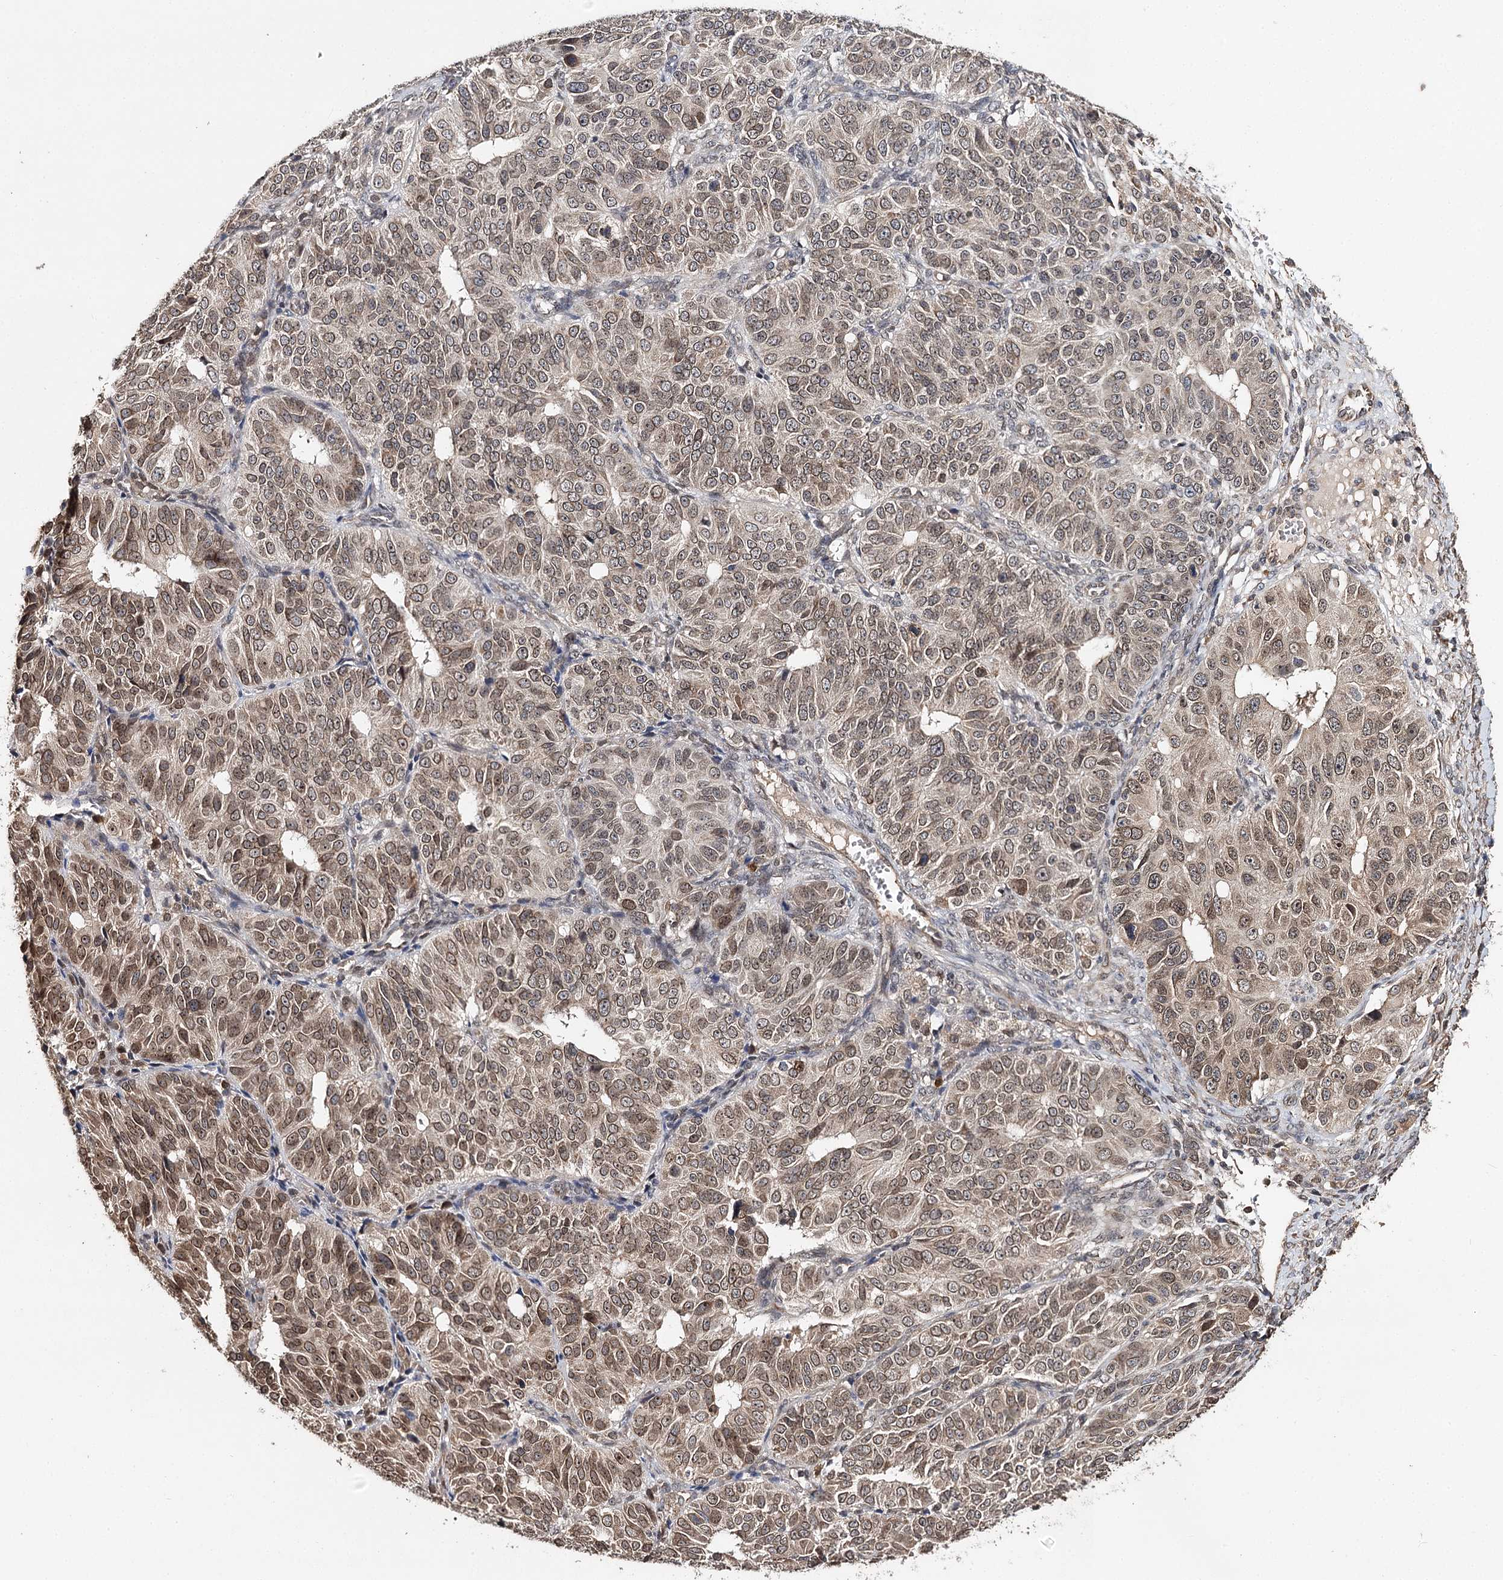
{"staining": {"intensity": "moderate", "quantity": "25%-75%", "location": "cytoplasmic/membranous,nuclear"}, "tissue": "ovarian cancer", "cell_type": "Tumor cells", "image_type": "cancer", "snomed": [{"axis": "morphology", "description": "Carcinoma, endometroid"}, {"axis": "topography", "description": "Ovary"}], "caption": "IHC photomicrograph of neoplastic tissue: endometroid carcinoma (ovarian) stained using immunohistochemistry shows medium levels of moderate protein expression localized specifically in the cytoplasmic/membranous and nuclear of tumor cells, appearing as a cytoplasmic/membranous and nuclear brown color.", "gene": "NOPCHAP1", "patient": {"sex": "female", "age": 51}}